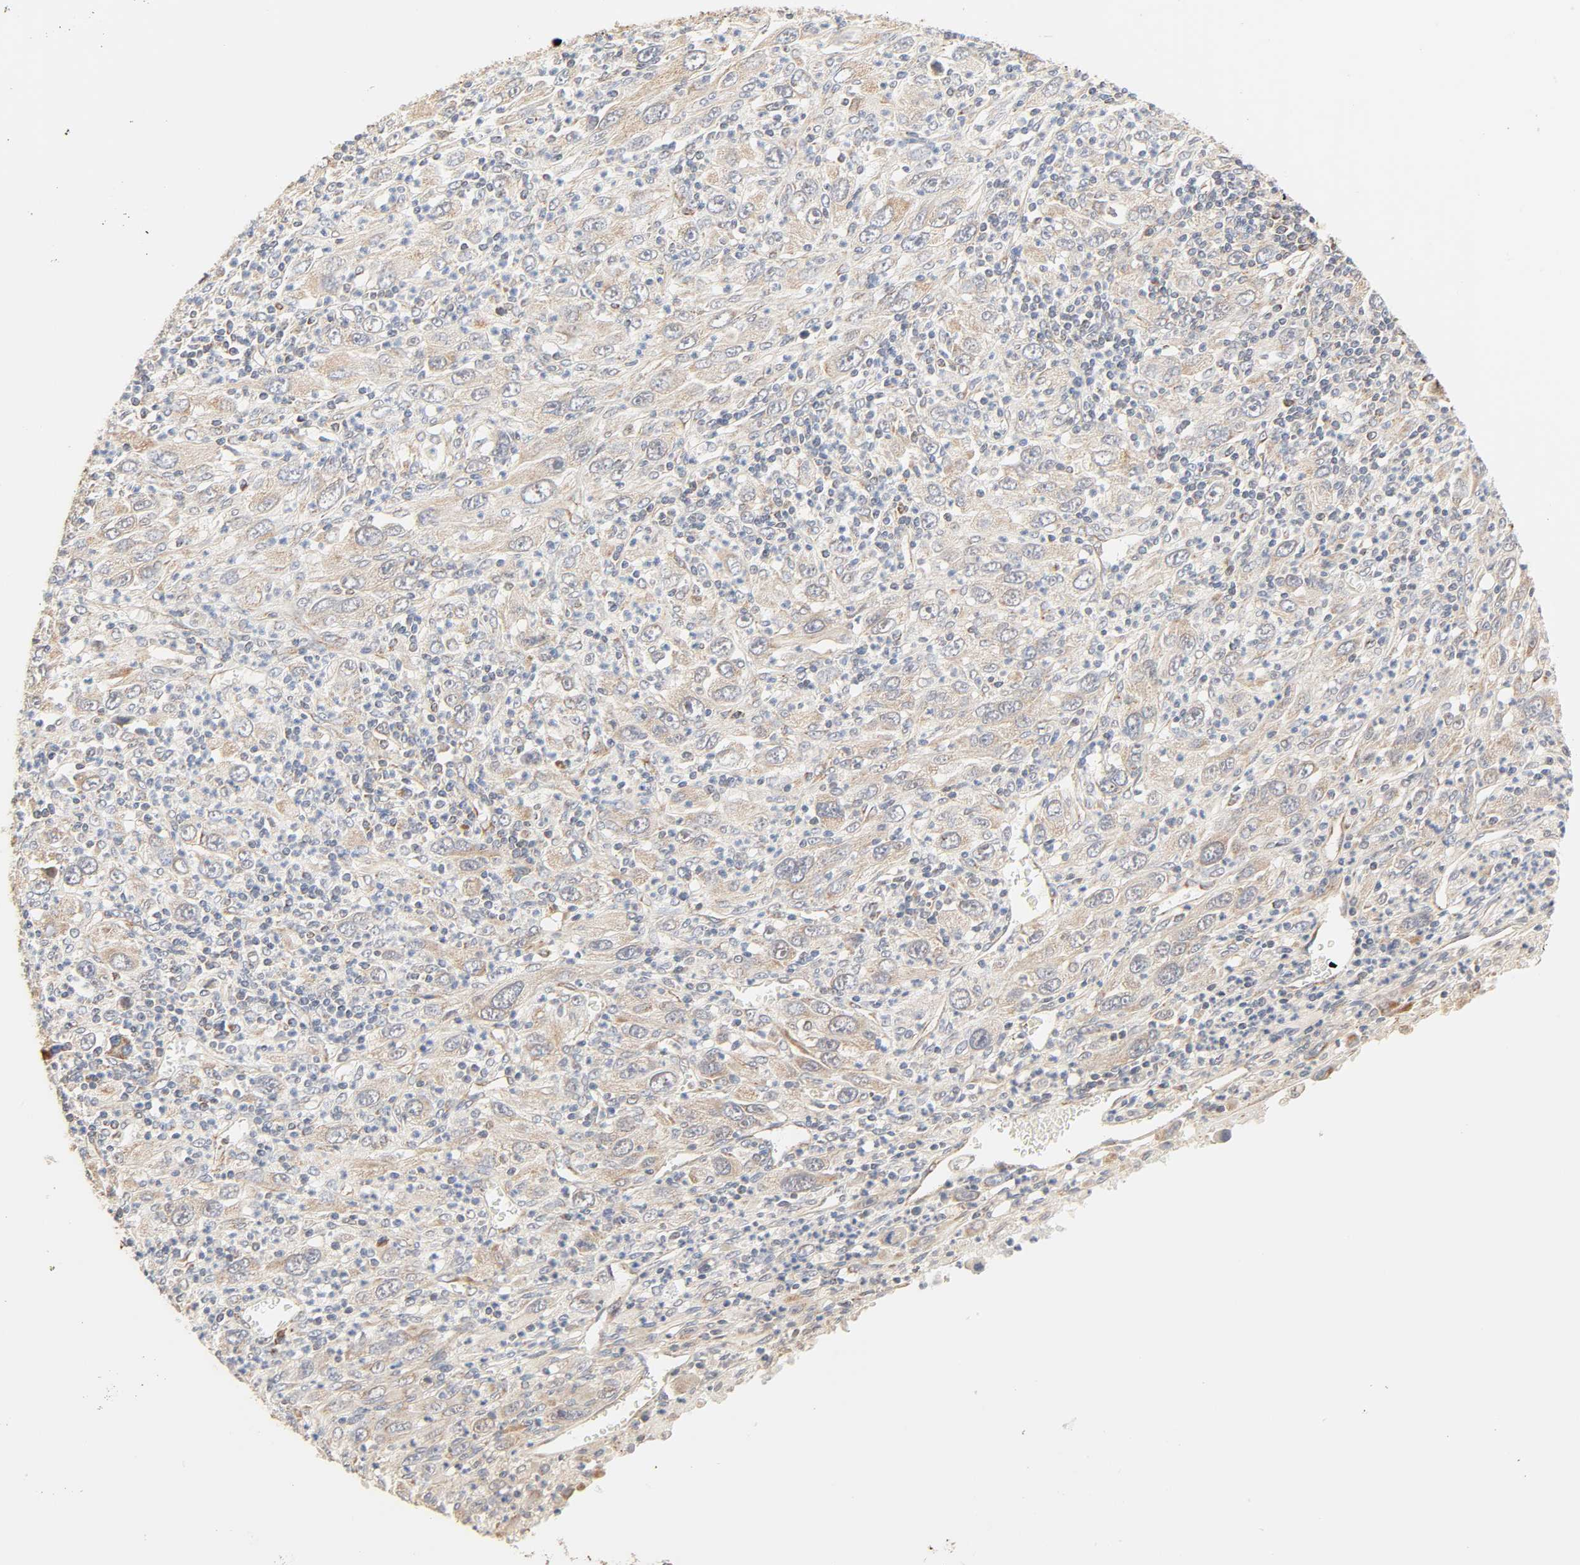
{"staining": {"intensity": "weak", "quantity": ">75%", "location": "cytoplasmic/membranous"}, "tissue": "melanoma", "cell_type": "Tumor cells", "image_type": "cancer", "snomed": [{"axis": "morphology", "description": "Malignant melanoma, Metastatic site"}, {"axis": "topography", "description": "Skin"}], "caption": "Weak cytoplasmic/membranous staining for a protein is appreciated in approximately >75% of tumor cells of malignant melanoma (metastatic site) using immunohistochemistry.", "gene": "ZMAT5", "patient": {"sex": "female", "age": 56}}